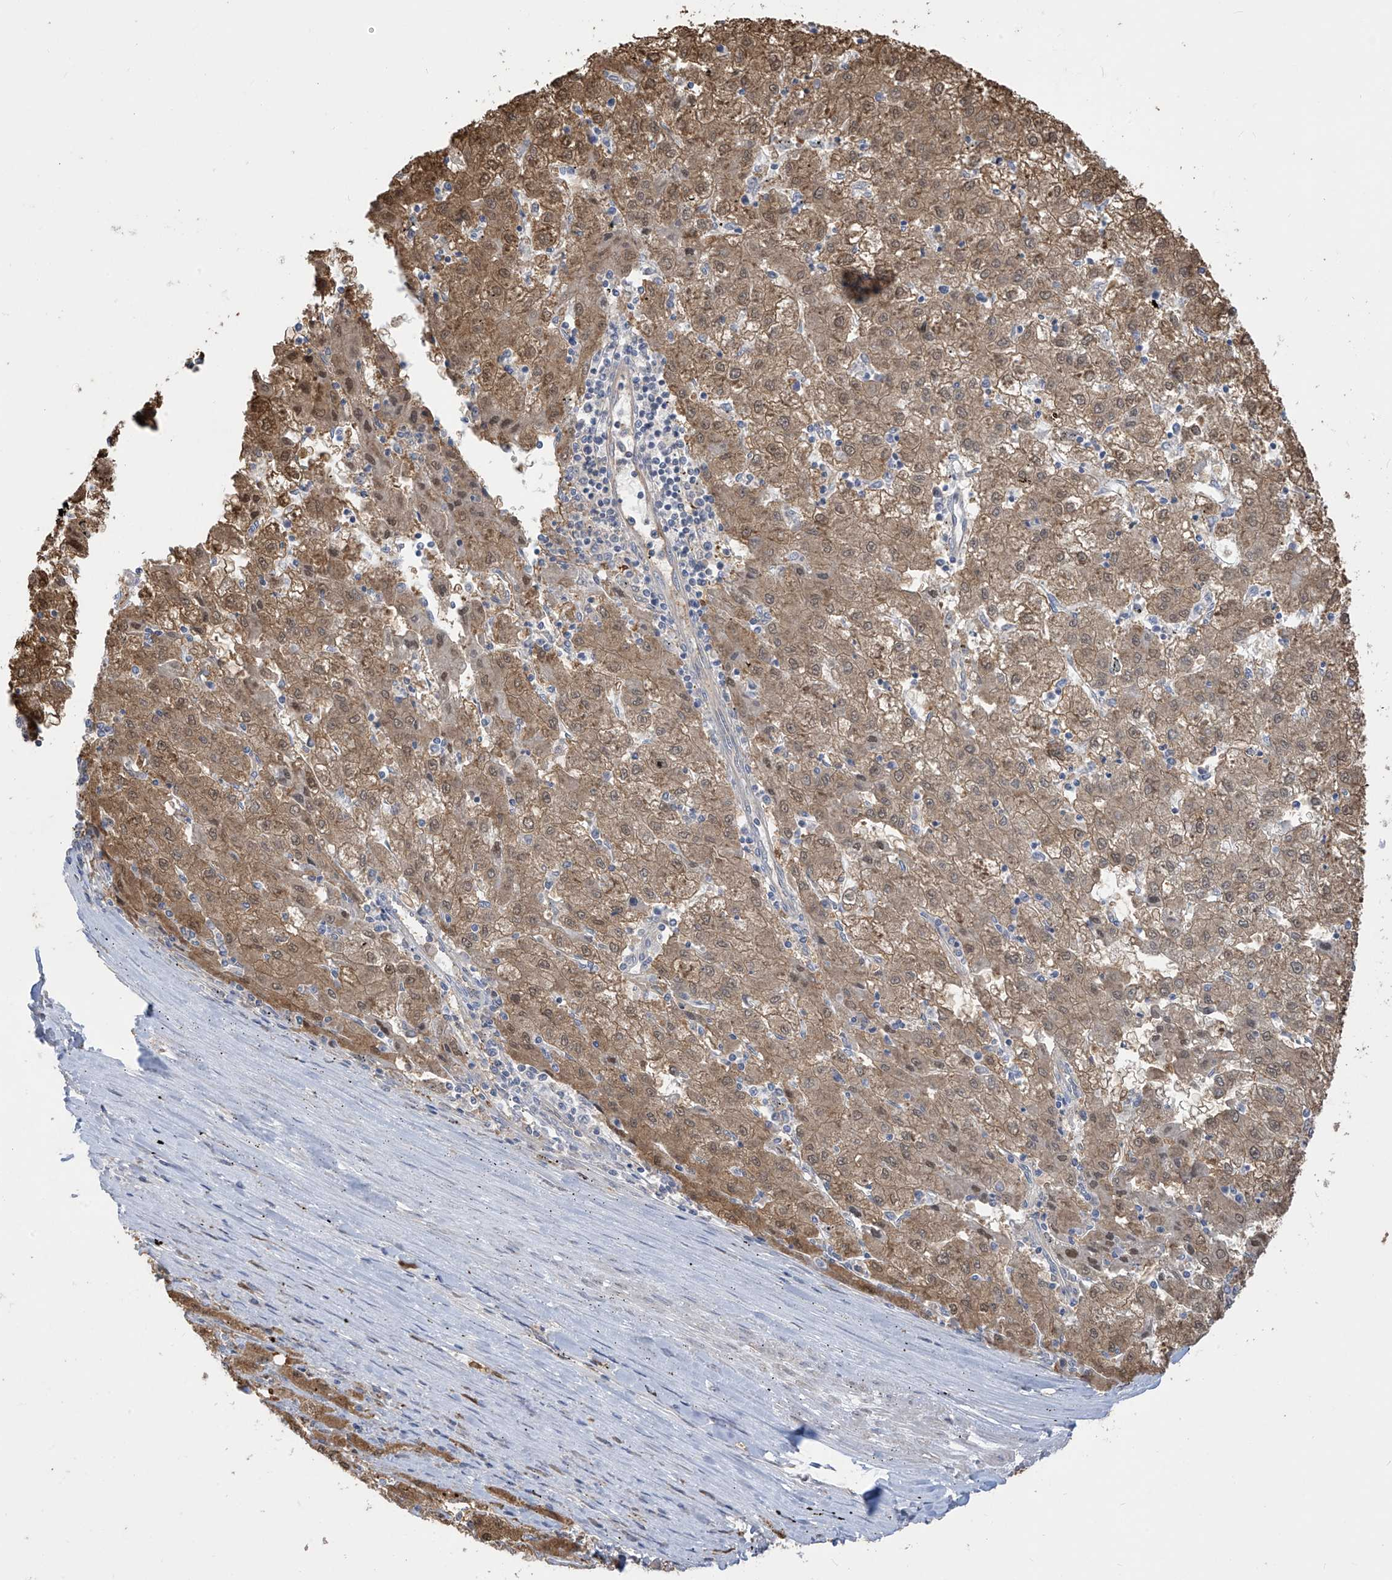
{"staining": {"intensity": "moderate", "quantity": ">75%", "location": "cytoplasmic/membranous,nuclear"}, "tissue": "liver cancer", "cell_type": "Tumor cells", "image_type": "cancer", "snomed": [{"axis": "morphology", "description": "Carcinoma, Hepatocellular, NOS"}, {"axis": "topography", "description": "Liver"}], "caption": "Liver hepatocellular carcinoma was stained to show a protein in brown. There is medium levels of moderate cytoplasmic/membranous and nuclear positivity in about >75% of tumor cells.", "gene": "IDH1", "patient": {"sex": "male", "age": 72}}